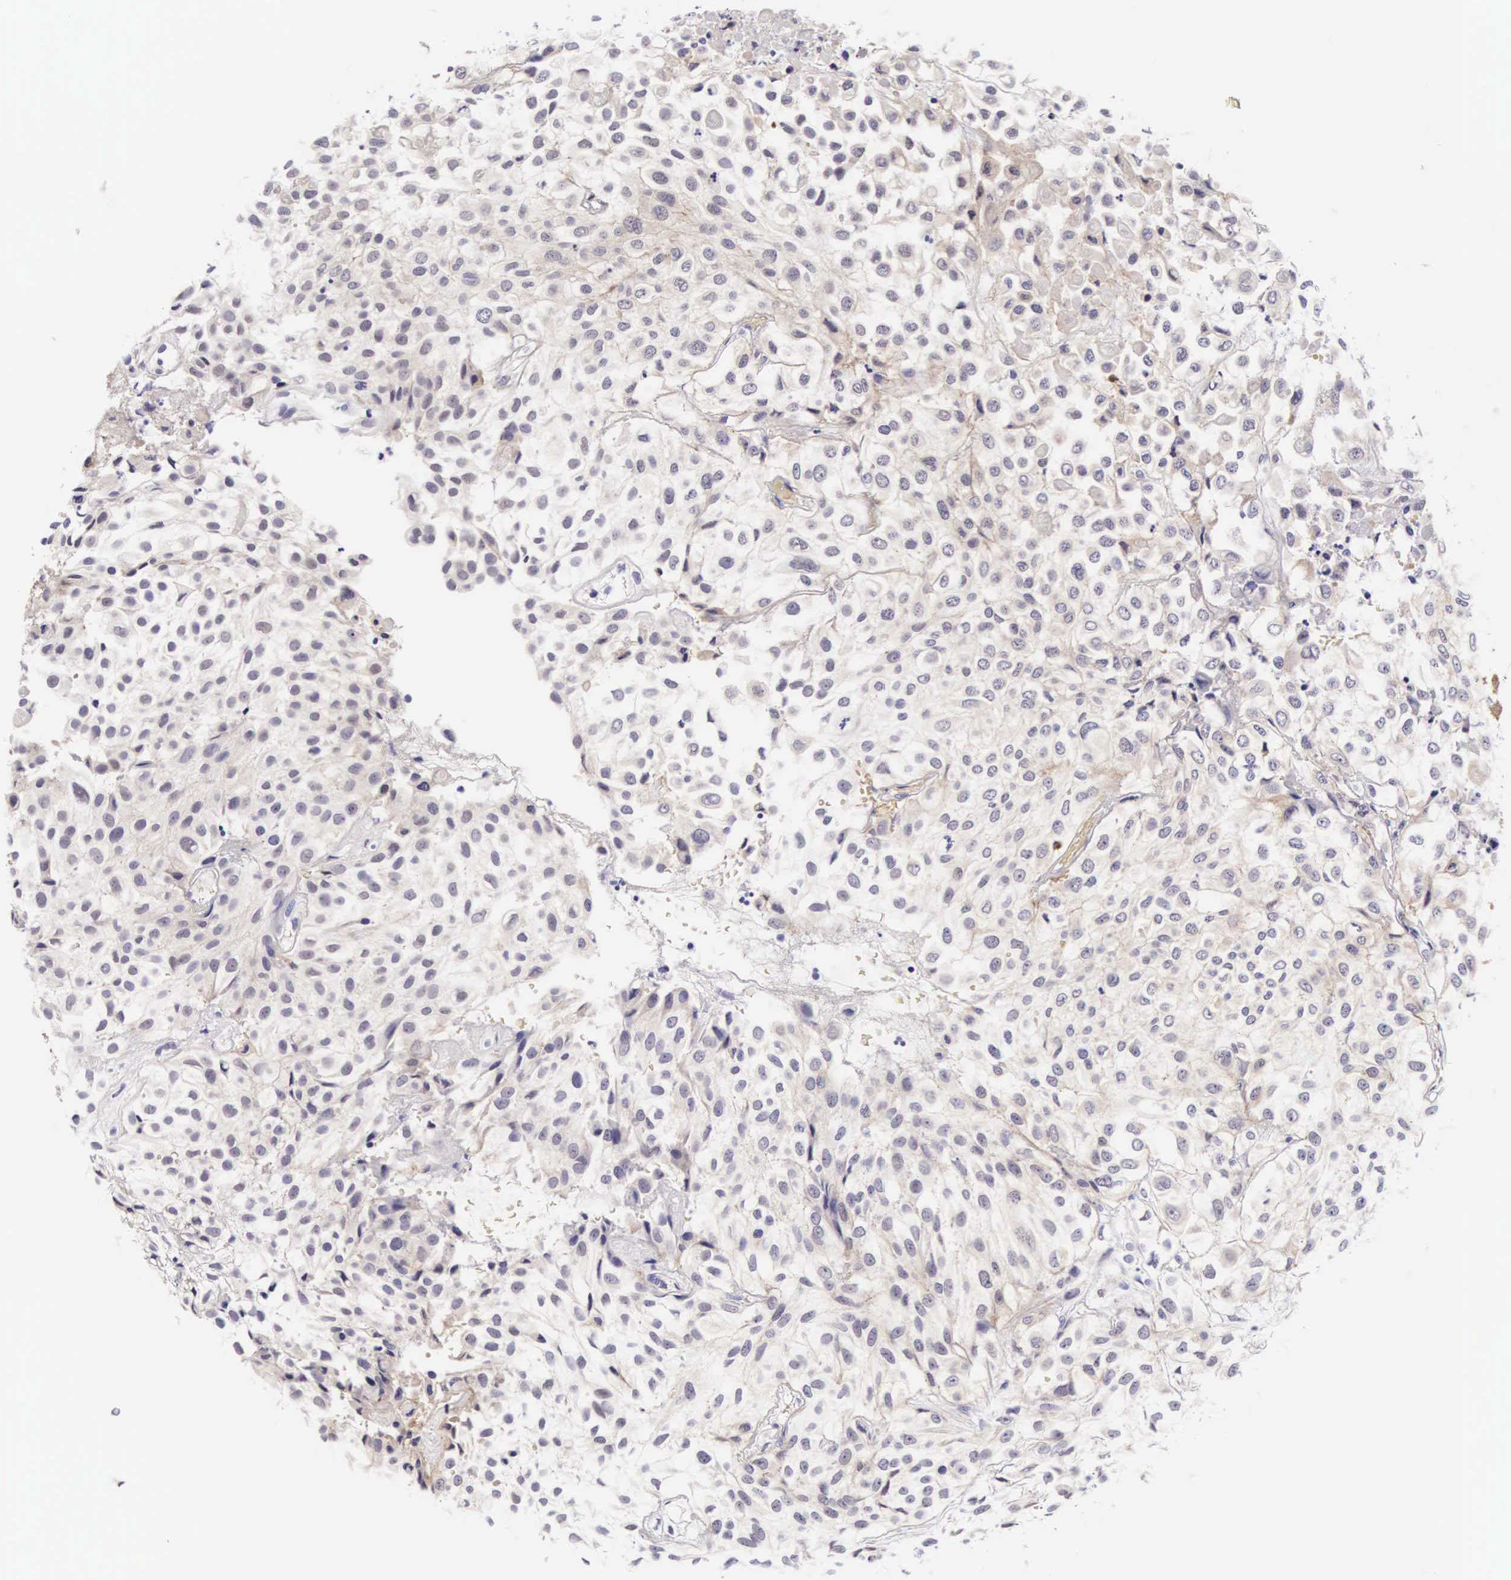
{"staining": {"intensity": "negative", "quantity": "none", "location": "none"}, "tissue": "urothelial cancer", "cell_type": "Tumor cells", "image_type": "cancer", "snomed": [{"axis": "morphology", "description": "Urothelial carcinoma, High grade"}, {"axis": "topography", "description": "Urinary bladder"}], "caption": "Immunohistochemistry image of neoplastic tissue: urothelial carcinoma (high-grade) stained with DAB reveals no significant protein positivity in tumor cells.", "gene": "PHETA2", "patient": {"sex": "male", "age": 56}}